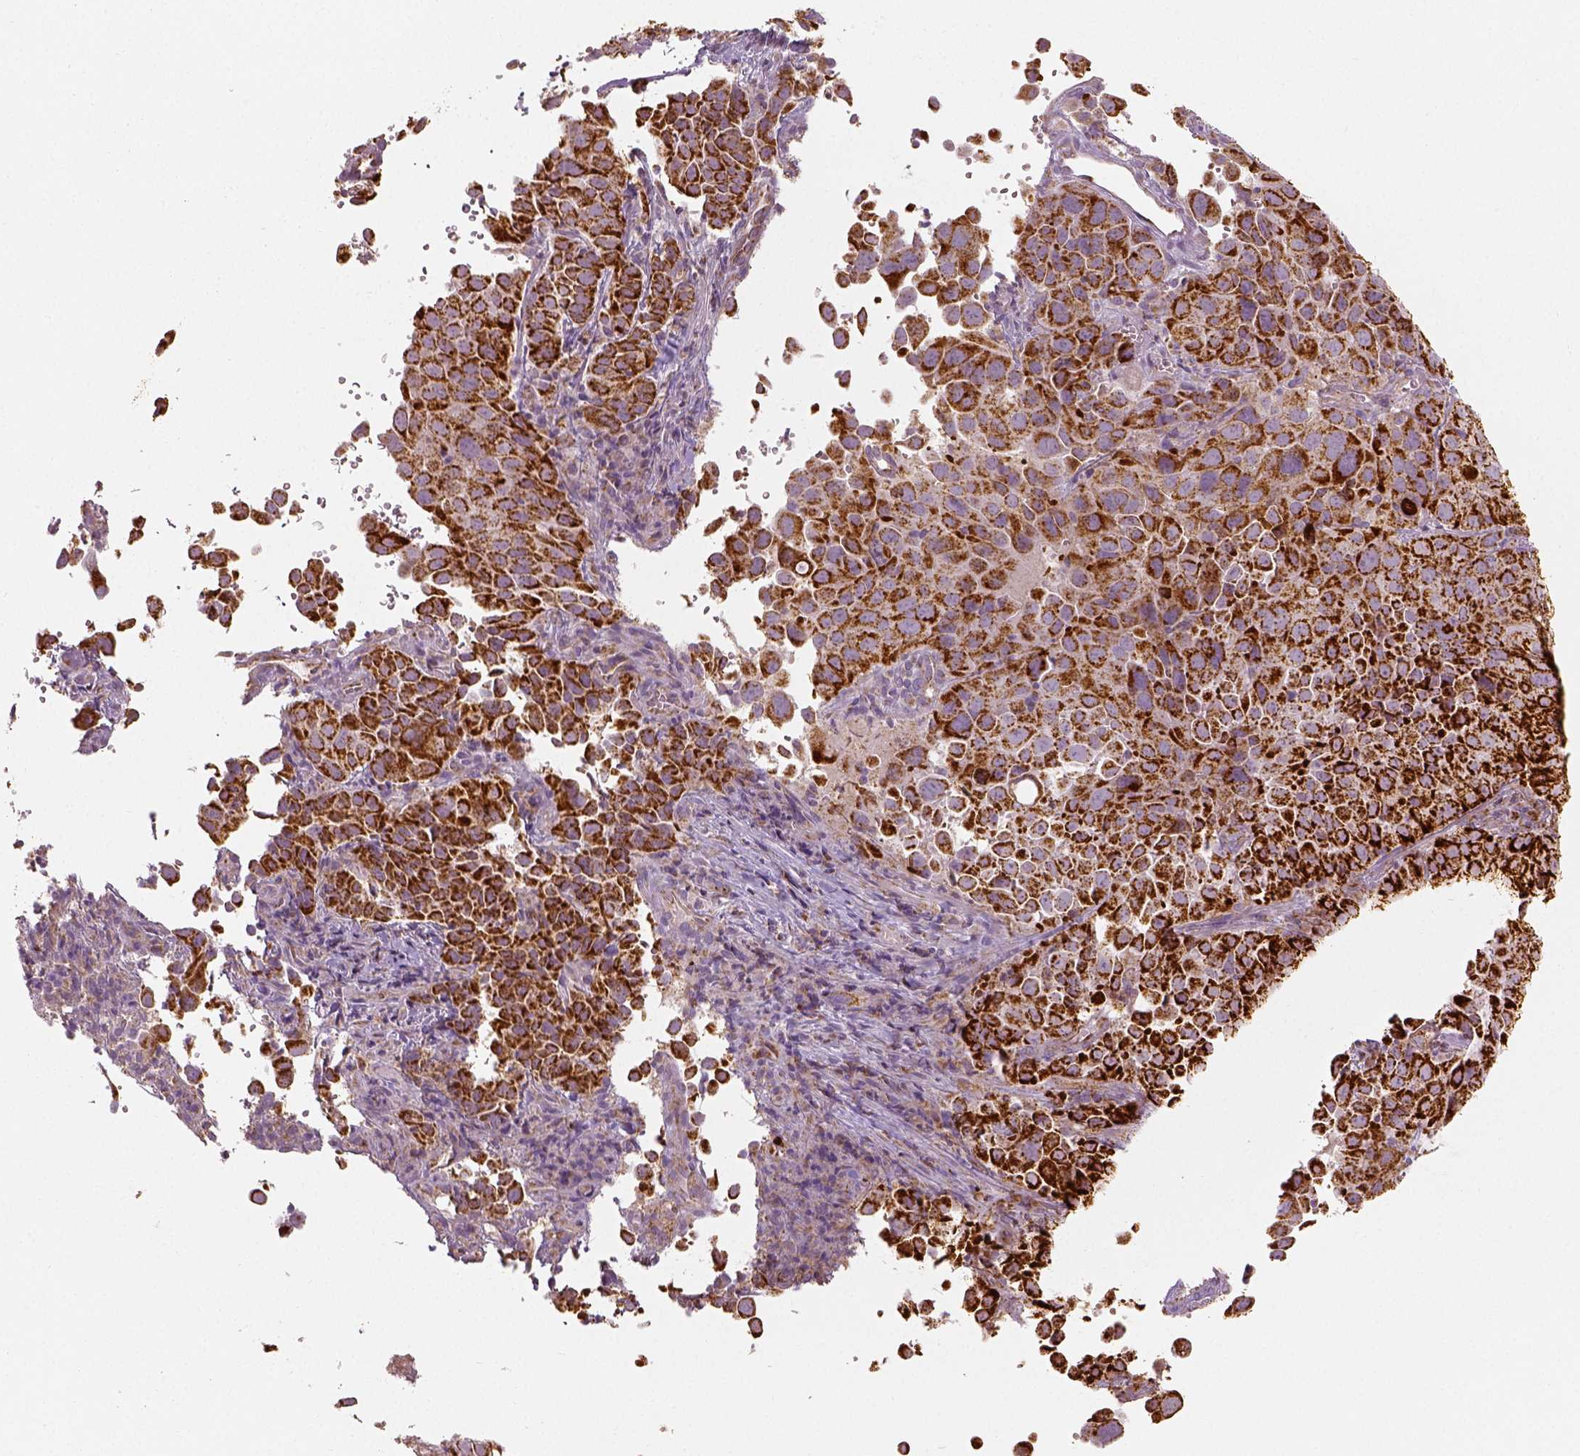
{"staining": {"intensity": "strong", "quantity": ">75%", "location": "cytoplasmic/membranous"}, "tissue": "cervical cancer", "cell_type": "Tumor cells", "image_type": "cancer", "snomed": [{"axis": "morphology", "description": "Squamous cell carcinoma, NOS"}, {"axis": "topography", "description": "Cervix"}], "caption": "Immunohistochemical staining of human cervical cancer (squamous cell carcinoma) shows high levels of strong cytoplasmic/membranous protein expression in about >75% of tumor cells.", "gene": "PGAM5", "patient": {"sex": "female", "age": 55}}